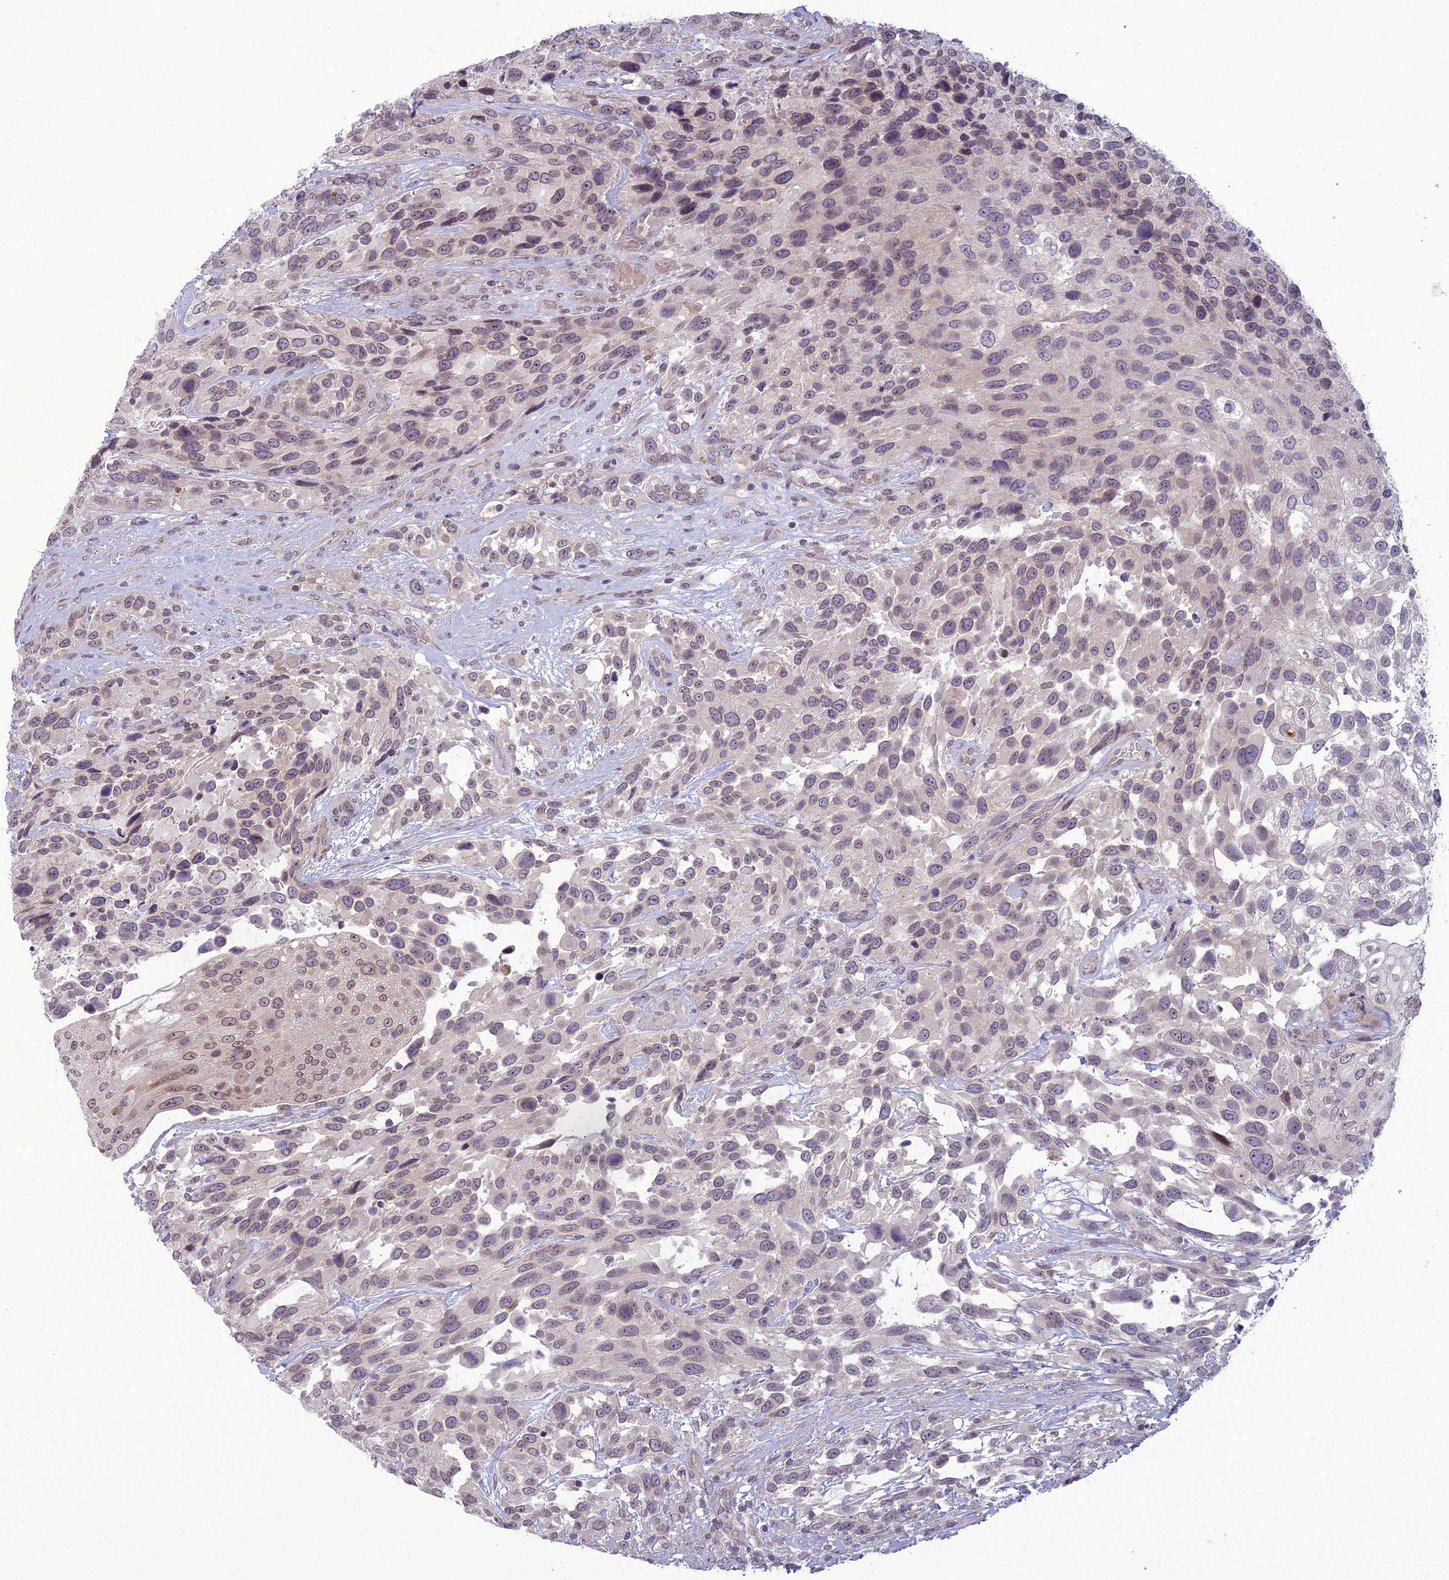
{"staining": {"intensity": "weak", "quantity": "25%-75%", "location": "nuclear"}, "tissue": "urothelial cancer", "cell_type": "Tumor cells", "image_type": "cancer", "snomed": [{"axis": "morphology", "description": "Urothelial carcinoma, High grade"}, {"axis": "topography", "description": "Urinary bladder"}], "caption": "High-grade urothelial carcinoma stained with a protein marker exhibits weak staining in tumor cells.", "gene": "DTX2", "patient": {"sex": "female", "age": 70}}